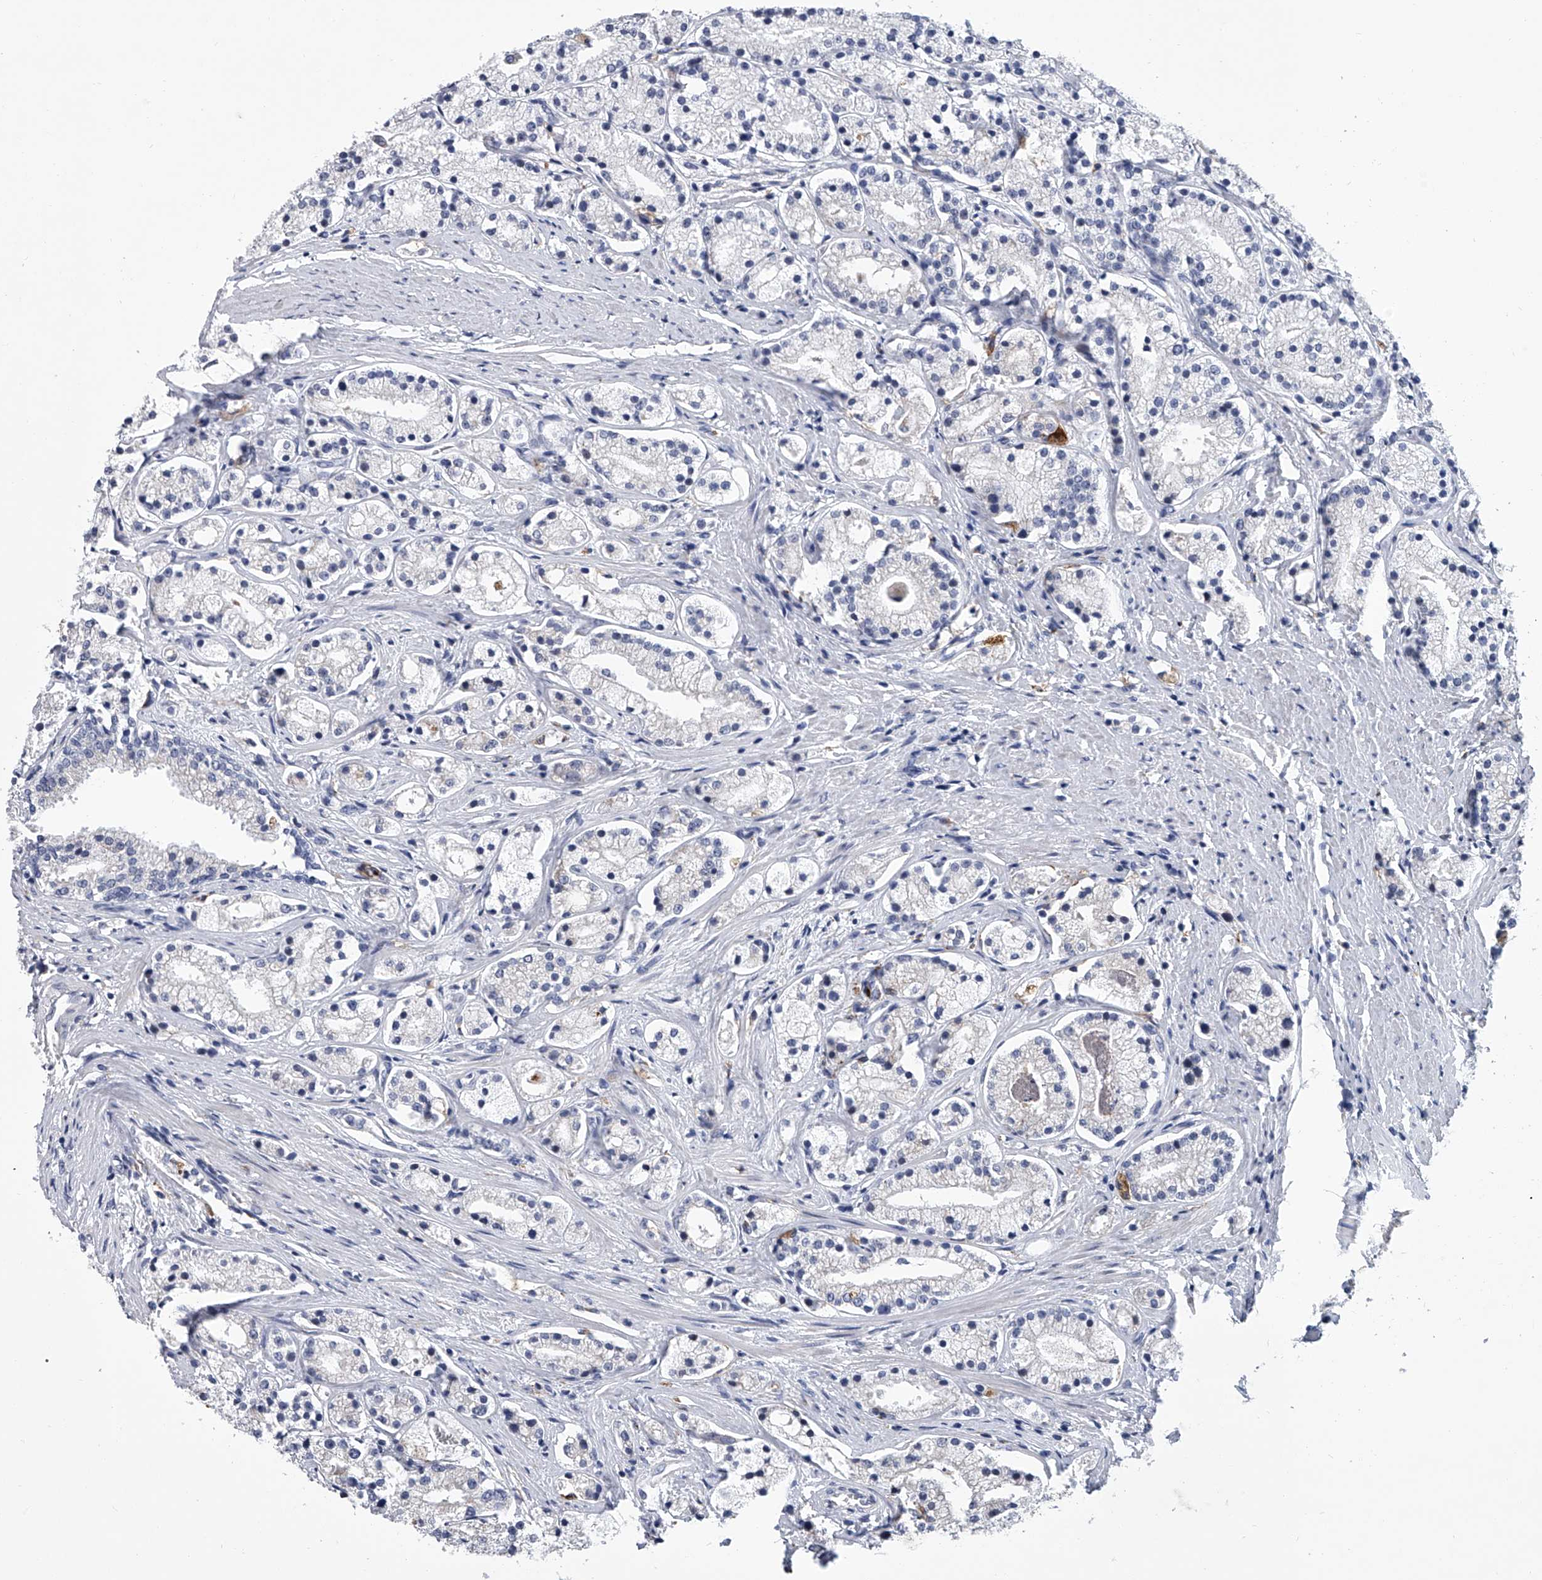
{"staining": {"intensity": "negative", "quantity": "none", "location": "none"}, "tissue": "prostate cancer", "cell_type": "Tumor cells", "image_type": "cancer", "snomed": [{"axis": "morphology", "description": "Adenocarcinoma, High grade"}, {"axis": "topography", "description": "Prostate"}], "caption": "This is an immunohistochemistry image of prostate cancer. There is no staining in tumor cells.", "gene": "TRIM8", "patient": {"sex": "male", "age": 69}}